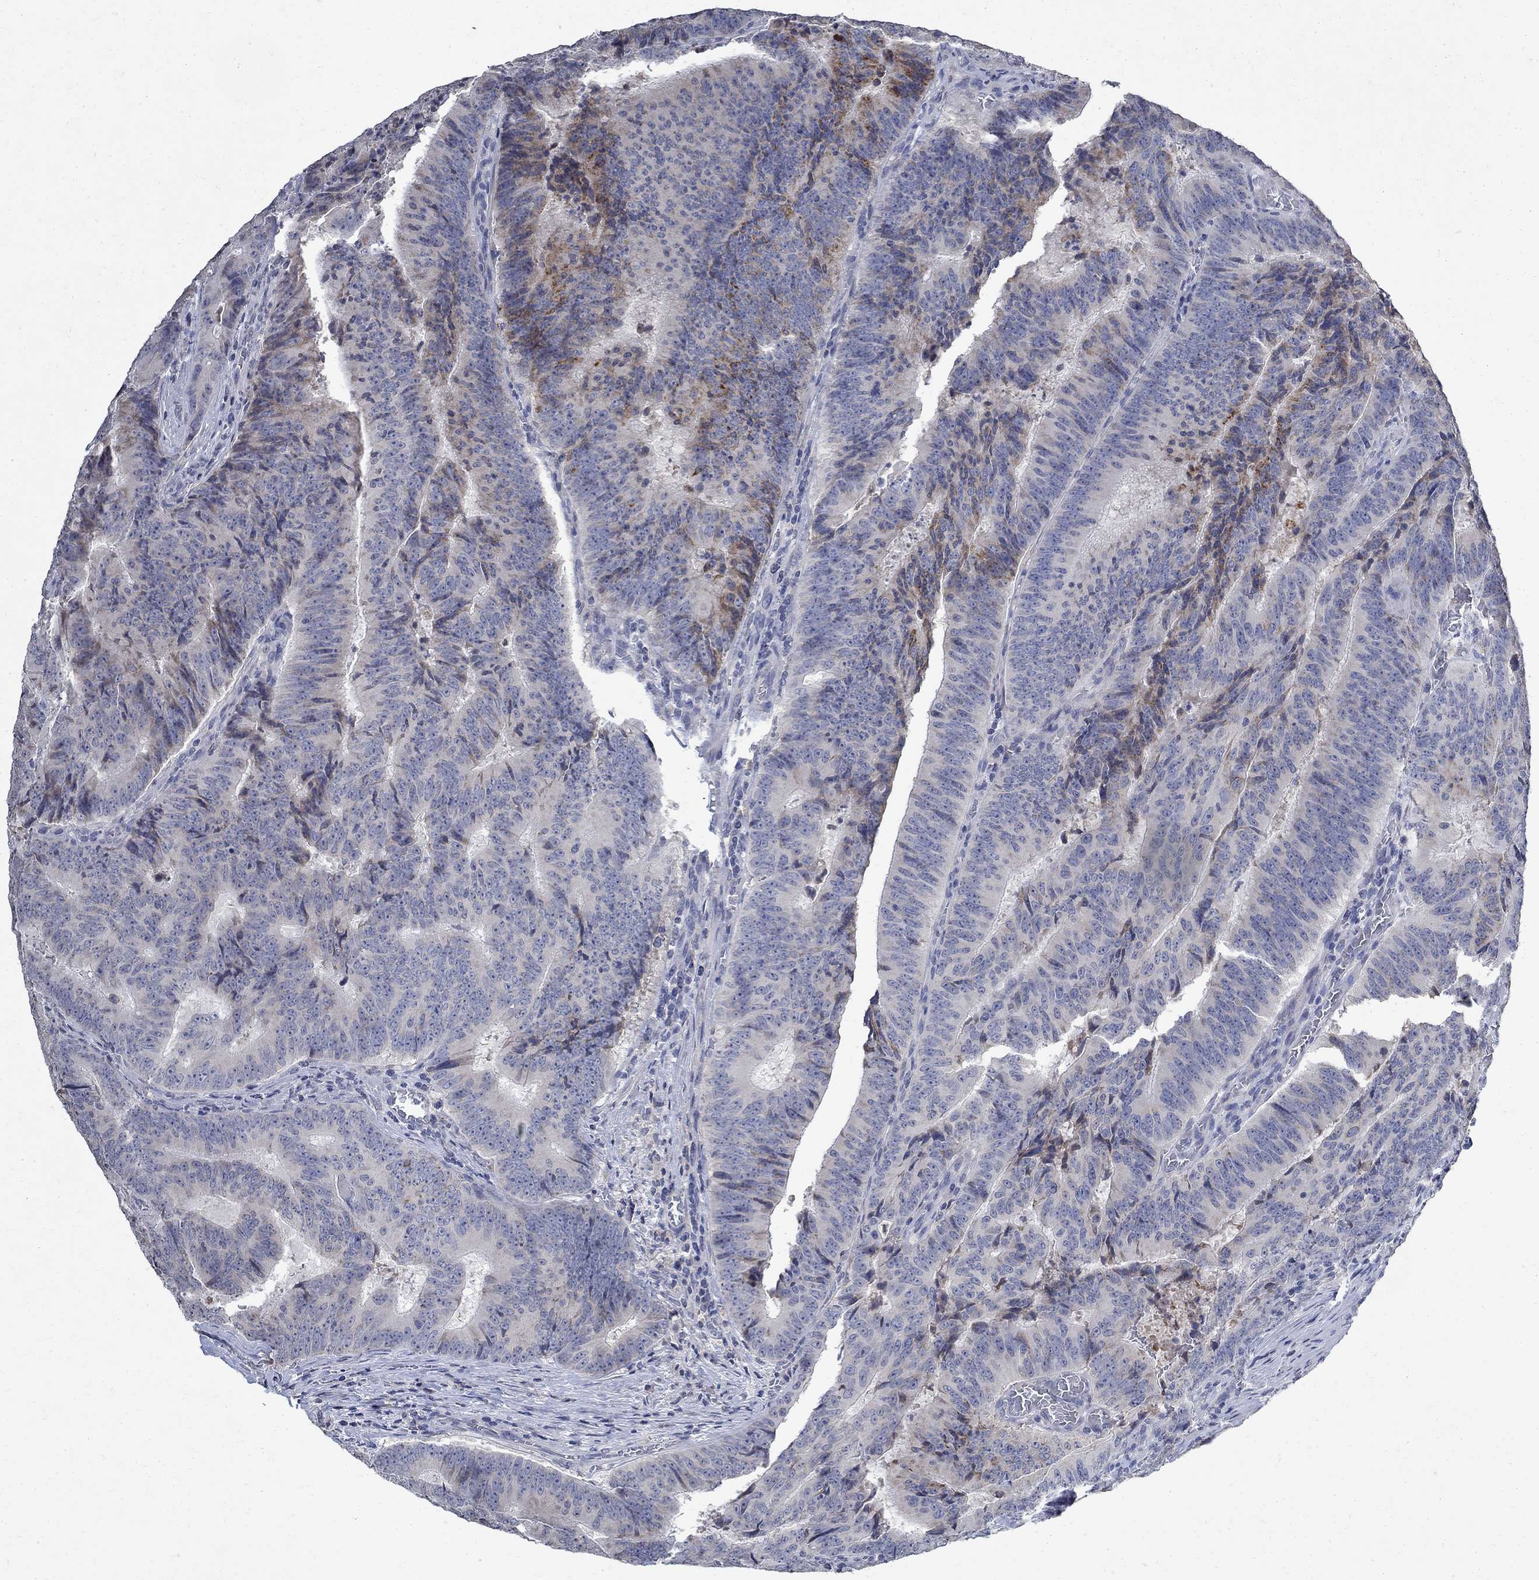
{"staining": {"intensity": "strong", "quantity": "<25%", "location": "cytoplasmic/membranous"}, "tissue": "colorectal cancer", "cell_type": "Tumor cells", "image_type": "cancer", "snomed": [{"axis": "morphology", "description": "Adenocarcinoma, NOS"}, {"axis": "topography", "description": "Colon"}], "caption": "Immunohistochemistry (IHC) staining of colorectal cancer (adenocarcinoma), which exhibits medium levels of strong cytoplasmic/membranous expression in about <25% of tumor cells indicating strong cytoplasmic/membranous protein staining. The staining was performed using DAB (brown) for protein detection and nuclei were counterstained in hematoxylin (blue).", "gene": "TMEM169", "patient": {"sex": "female", "age": 82}}